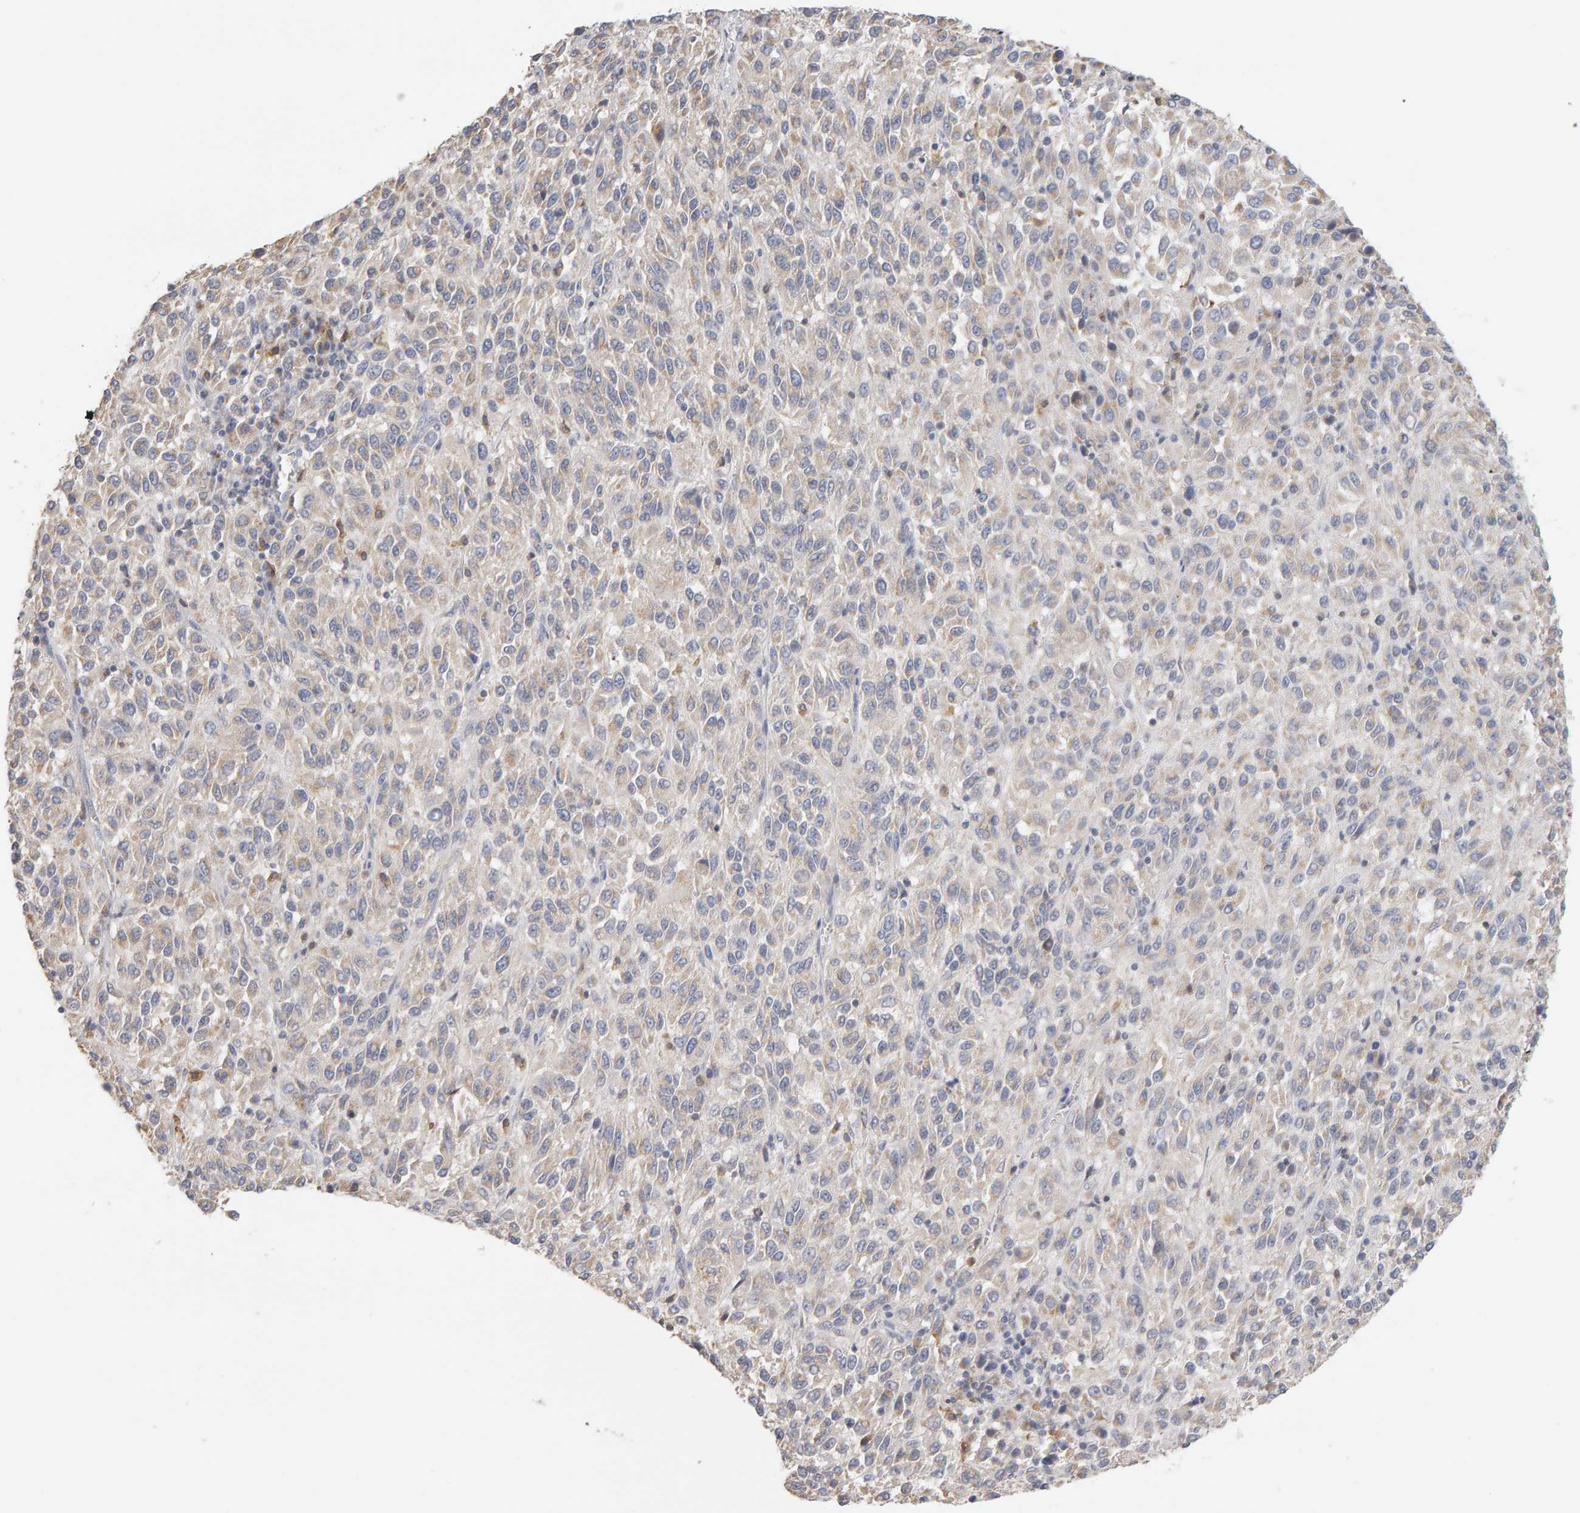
{"staining": {"intensity": "negative", "quantity": "none", "location": "none"}, "tissue": "melanoma", "cell_type": "Tumor cells", "image_type": "cancer", "snomed": [{"axis": "morphology", "description": "Malignant melanoma, Metastatic site"}, {"axis": "topography", "description": "Lung"}], "caption": "An IHC micrograph of malignant melanoma (metastatic site) is shown. There is no staining in tumor cells of malignant melanoma (metastatic site).", "gene": "SGPL1", "patient": {"sex": "male", "age": 64}}